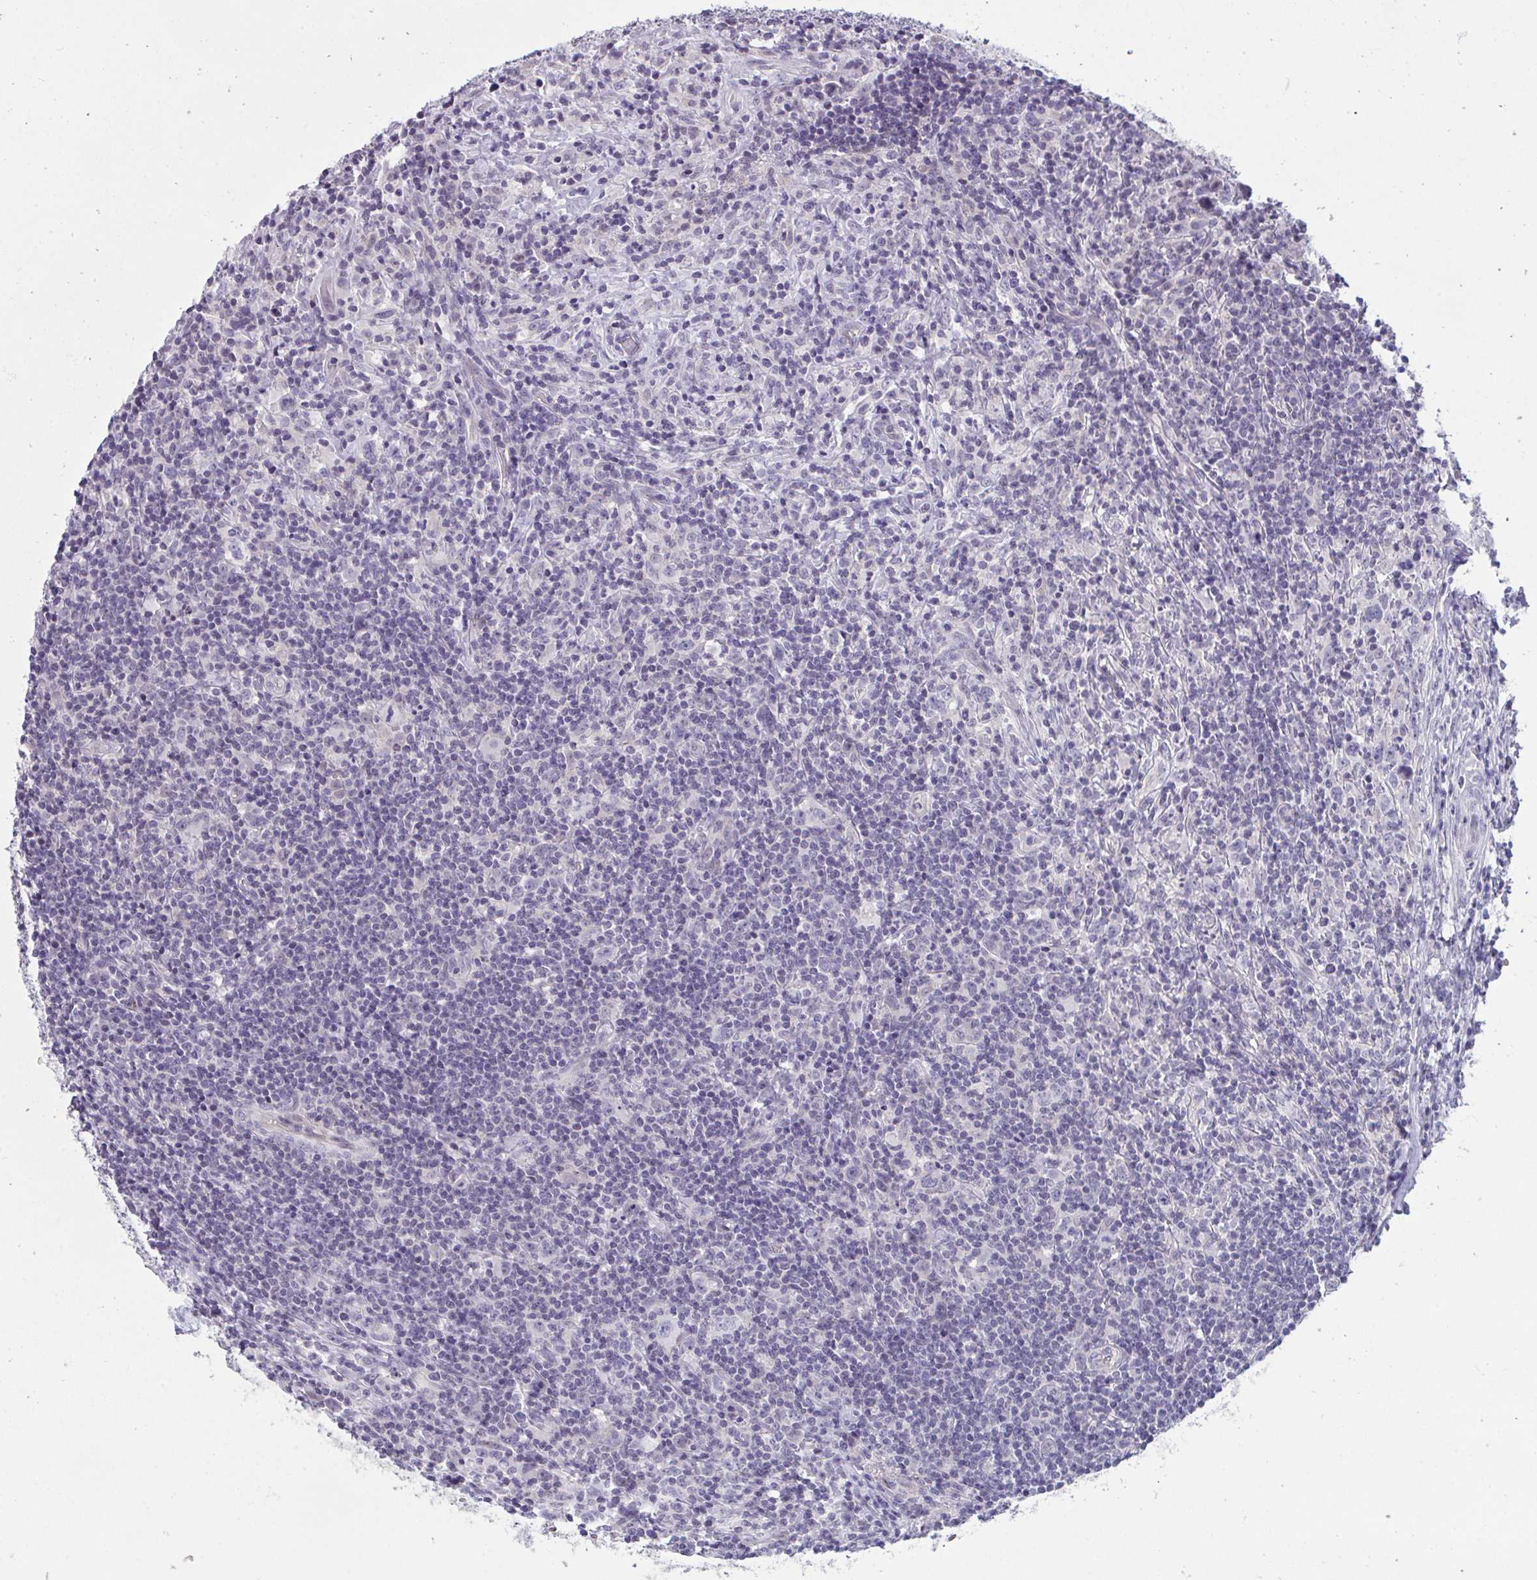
{"staining": {"intensity": "negative", "quantity": "none", "location": "none"}, "tissue": "lymphoma", "cell_type": "Tumor cells", "image_type": "cancer", "snomed": [{"axis": "morphology", "description": "Hodgkin's disease, NOS"}, {"axis": "topography", "description": "Lymph node"}], "caption": "High magnification brightfield microscopy of Hodgkin's disease stained with DAB (brown) and counterstained with hematoxylin (blue): tumor cells show no significant staining. Nuclei are stained in blue.", "gene": "ATP6V0D2", "patient": {"sex": "female", "age": 18}}